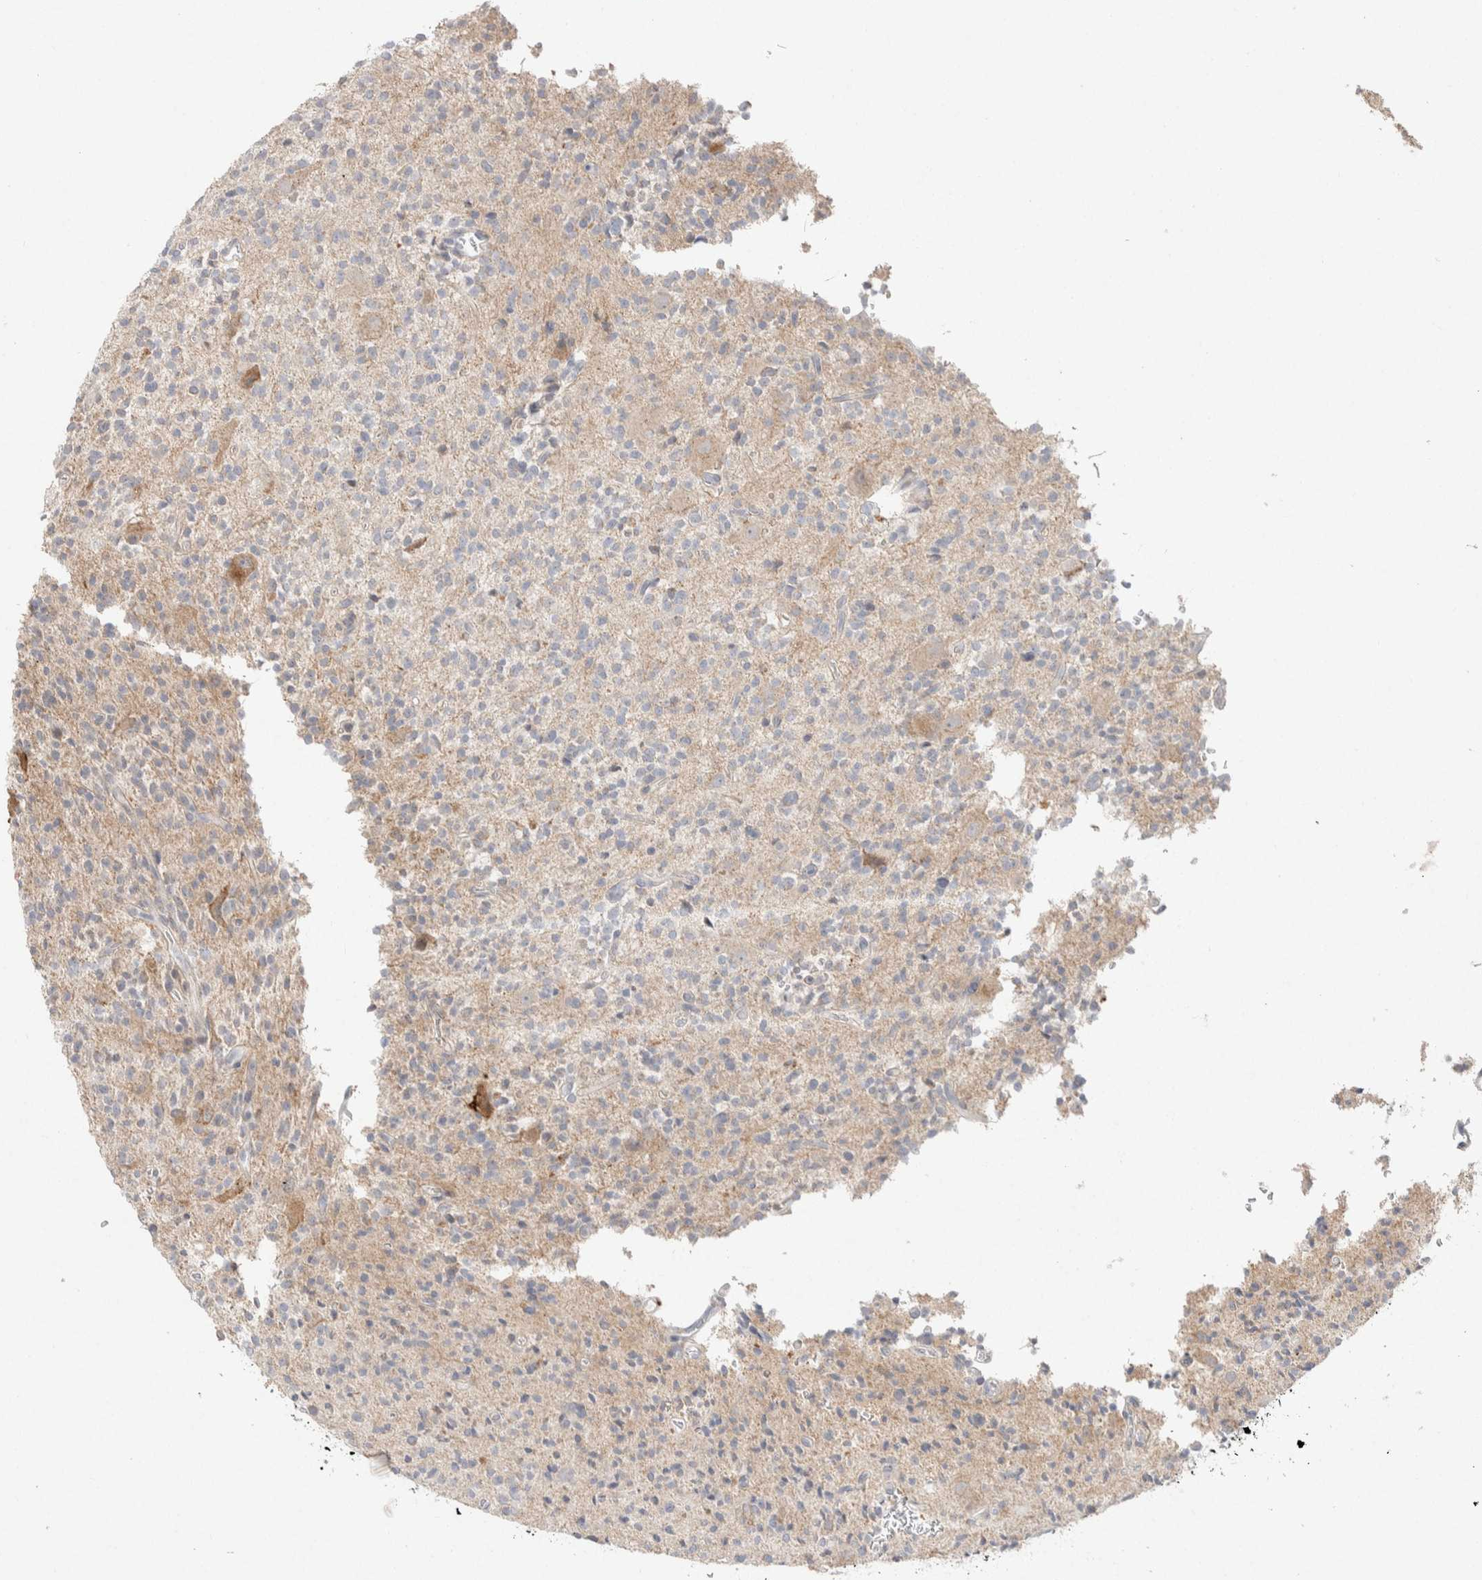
{"staining": {"intensity": "negative", "quantity": "none", "location": "none"}, "tissue": "glioma", "cell_type": "Tumor cells", "image_type": "cancer", "snomed": [{"axis": "morphology", "description": "Glioma, malignant, High grade"}, {"axis": "topography", "description": "Brain"}], "caption": "High magnification brightfield microscopy of glioma stained with DAB (3,3'-diaminobenzidine) (brown) and counterstained with hematoxylin (blue): tumor cells show no significant positivity.", "gene": "CMTM4", "patient": {"sex": "male", "age": 34}}